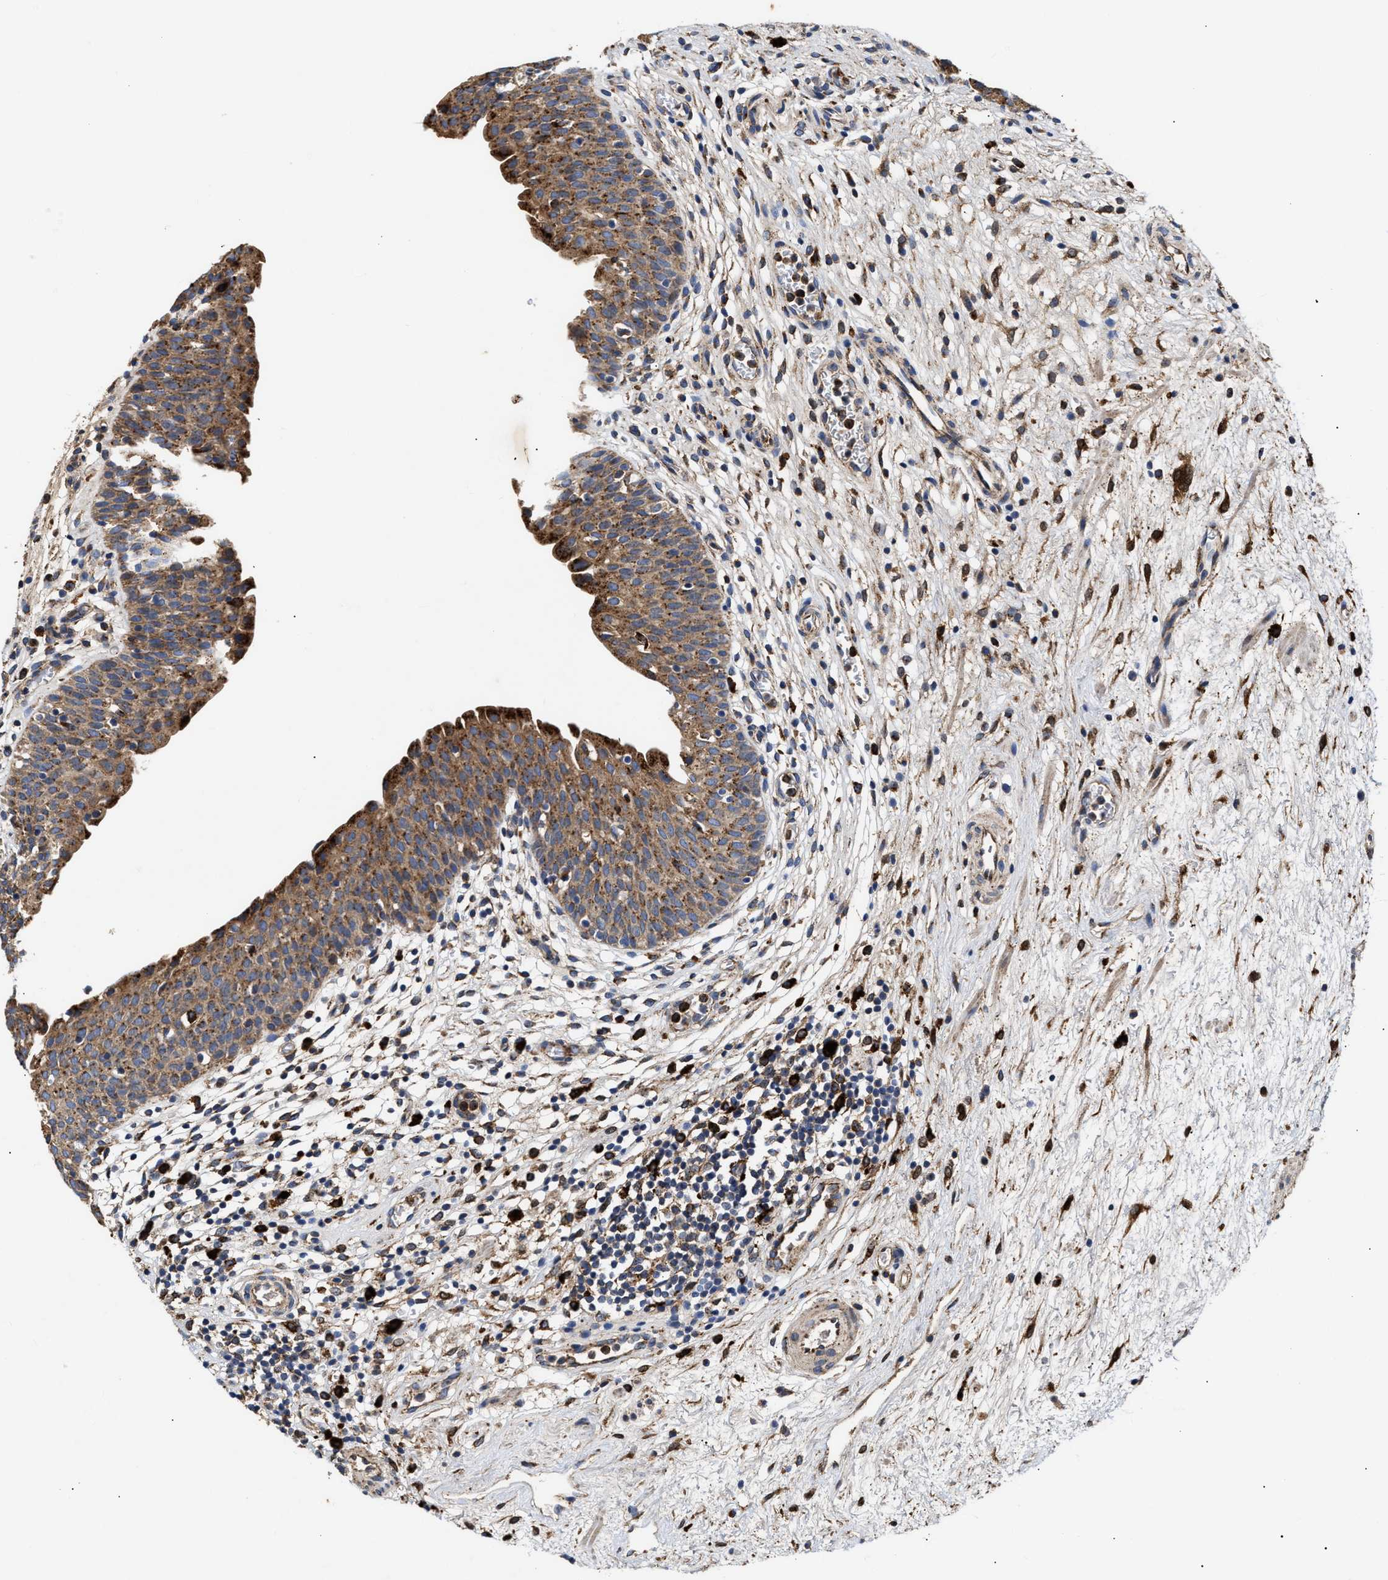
{"staining": {"intensity": "moderate", "quantity": ">75%", "location": "cytoplasmic/membranous"}, "tissue": "urinary bladder", "cell_type": "Urothelial cells", "image_type": "normal", "snomed": [{"axis": "morphology", "description": "Normal tissue, NOS"}, {"axis": "topography", "description": "Urinary bladder"}], "caption": "A micrograph of human urinary bladder stained for a protein shows moderate cytoplasmic/membranous brown staining in urothelial cells.", "gene": "CCDC146", "patient": {"sex": "male", "age": 37}}